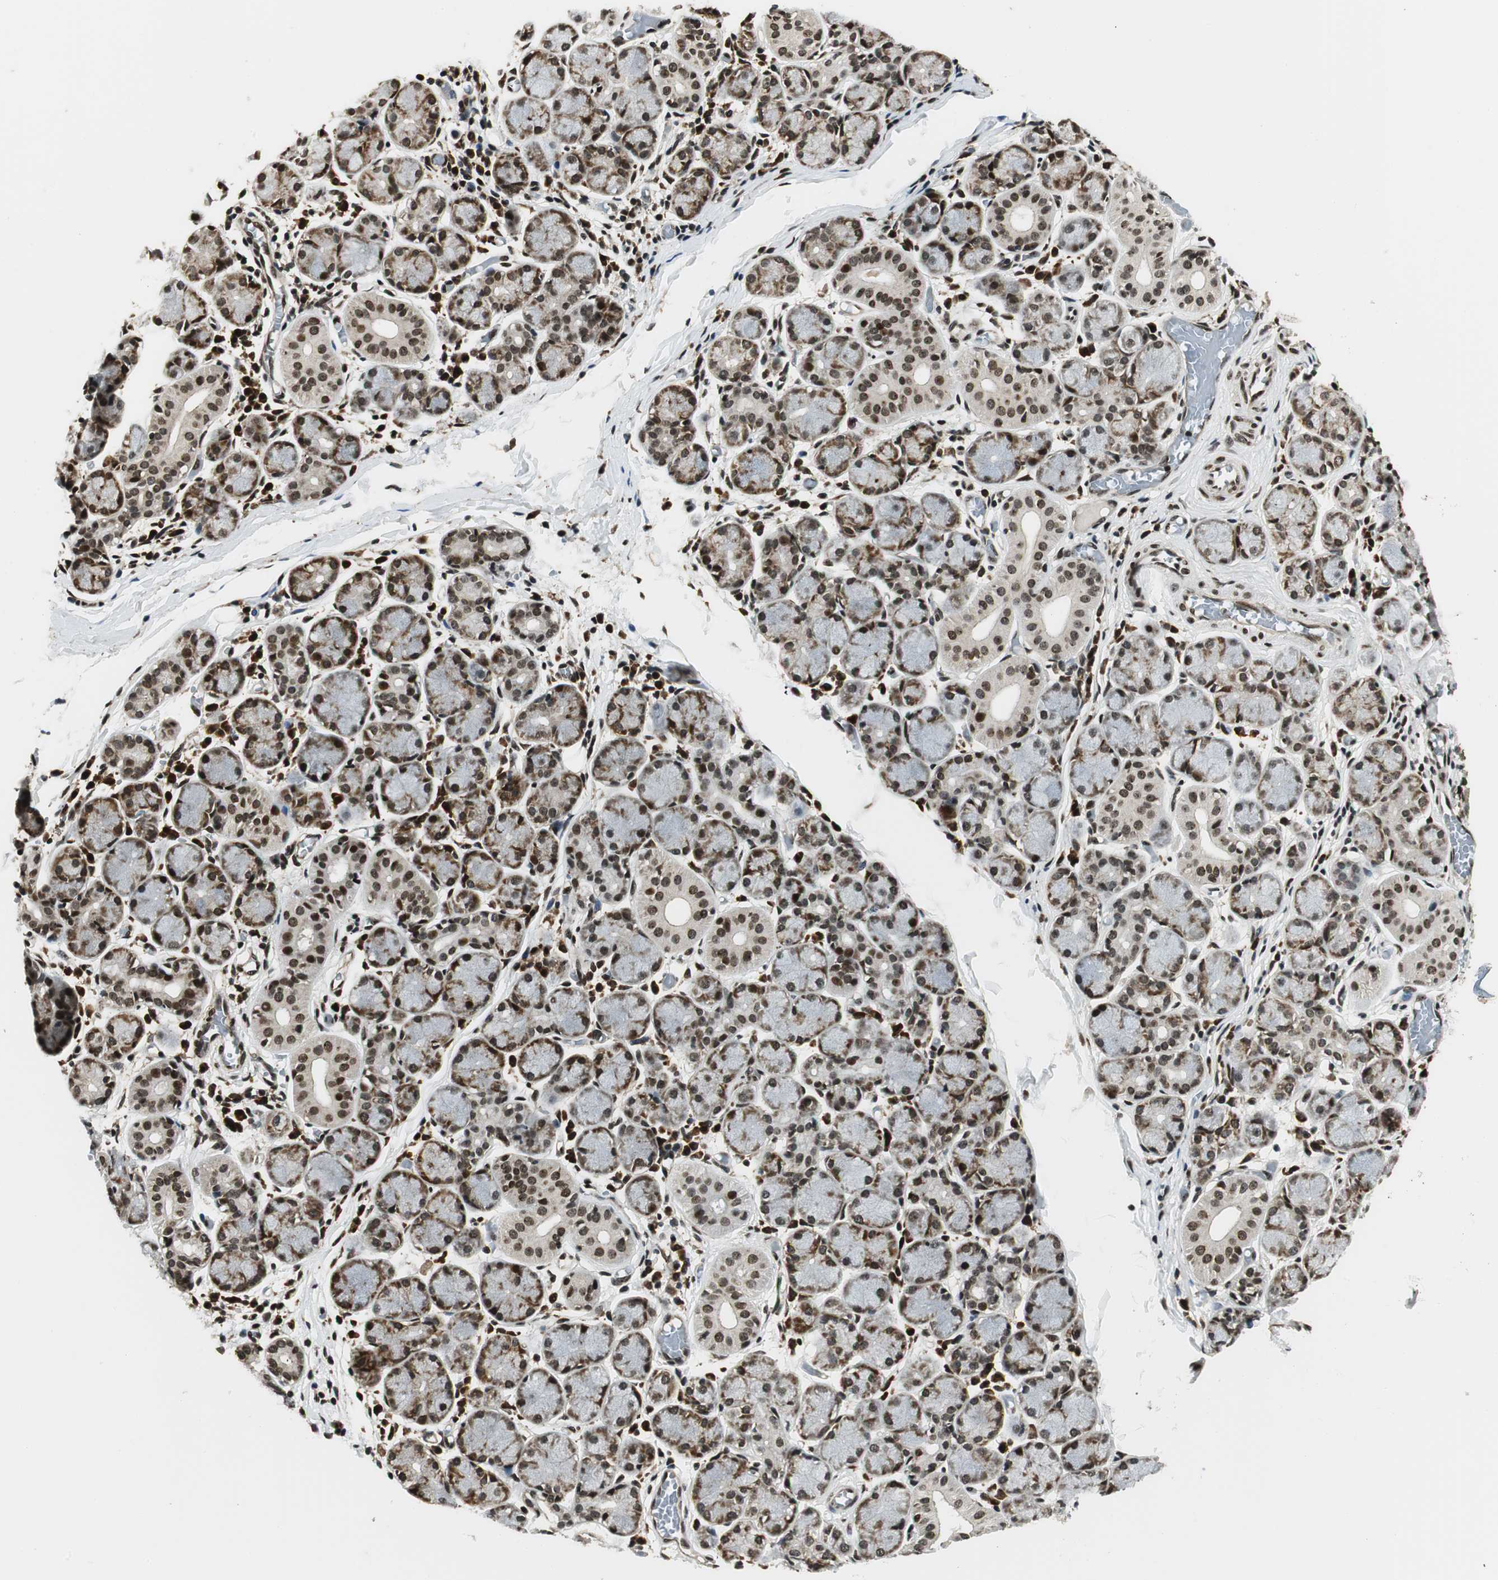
{"staining": {"intensity": "moderate", "quantity": ">75%", "location": "cytoplasmic/membranous,nuclear"}, "tissue": "salivary gland", "cell_type": "Glandular cells", "image_type": "normal", "snomed": [{"axis": "morphology", "description": "Normal tissue, NOS"}, {"axis": "topography", "description": "Salivary gland"}], "caption": "Immunohistochemical staining of normal human salivary gland demonstrates medium levels of moderate cytoplasmic/membranous,nuclear staining in approximately >75% of glandular cells.", "gene": "RING1", "patient": {"sex": "female", "age": 24}}